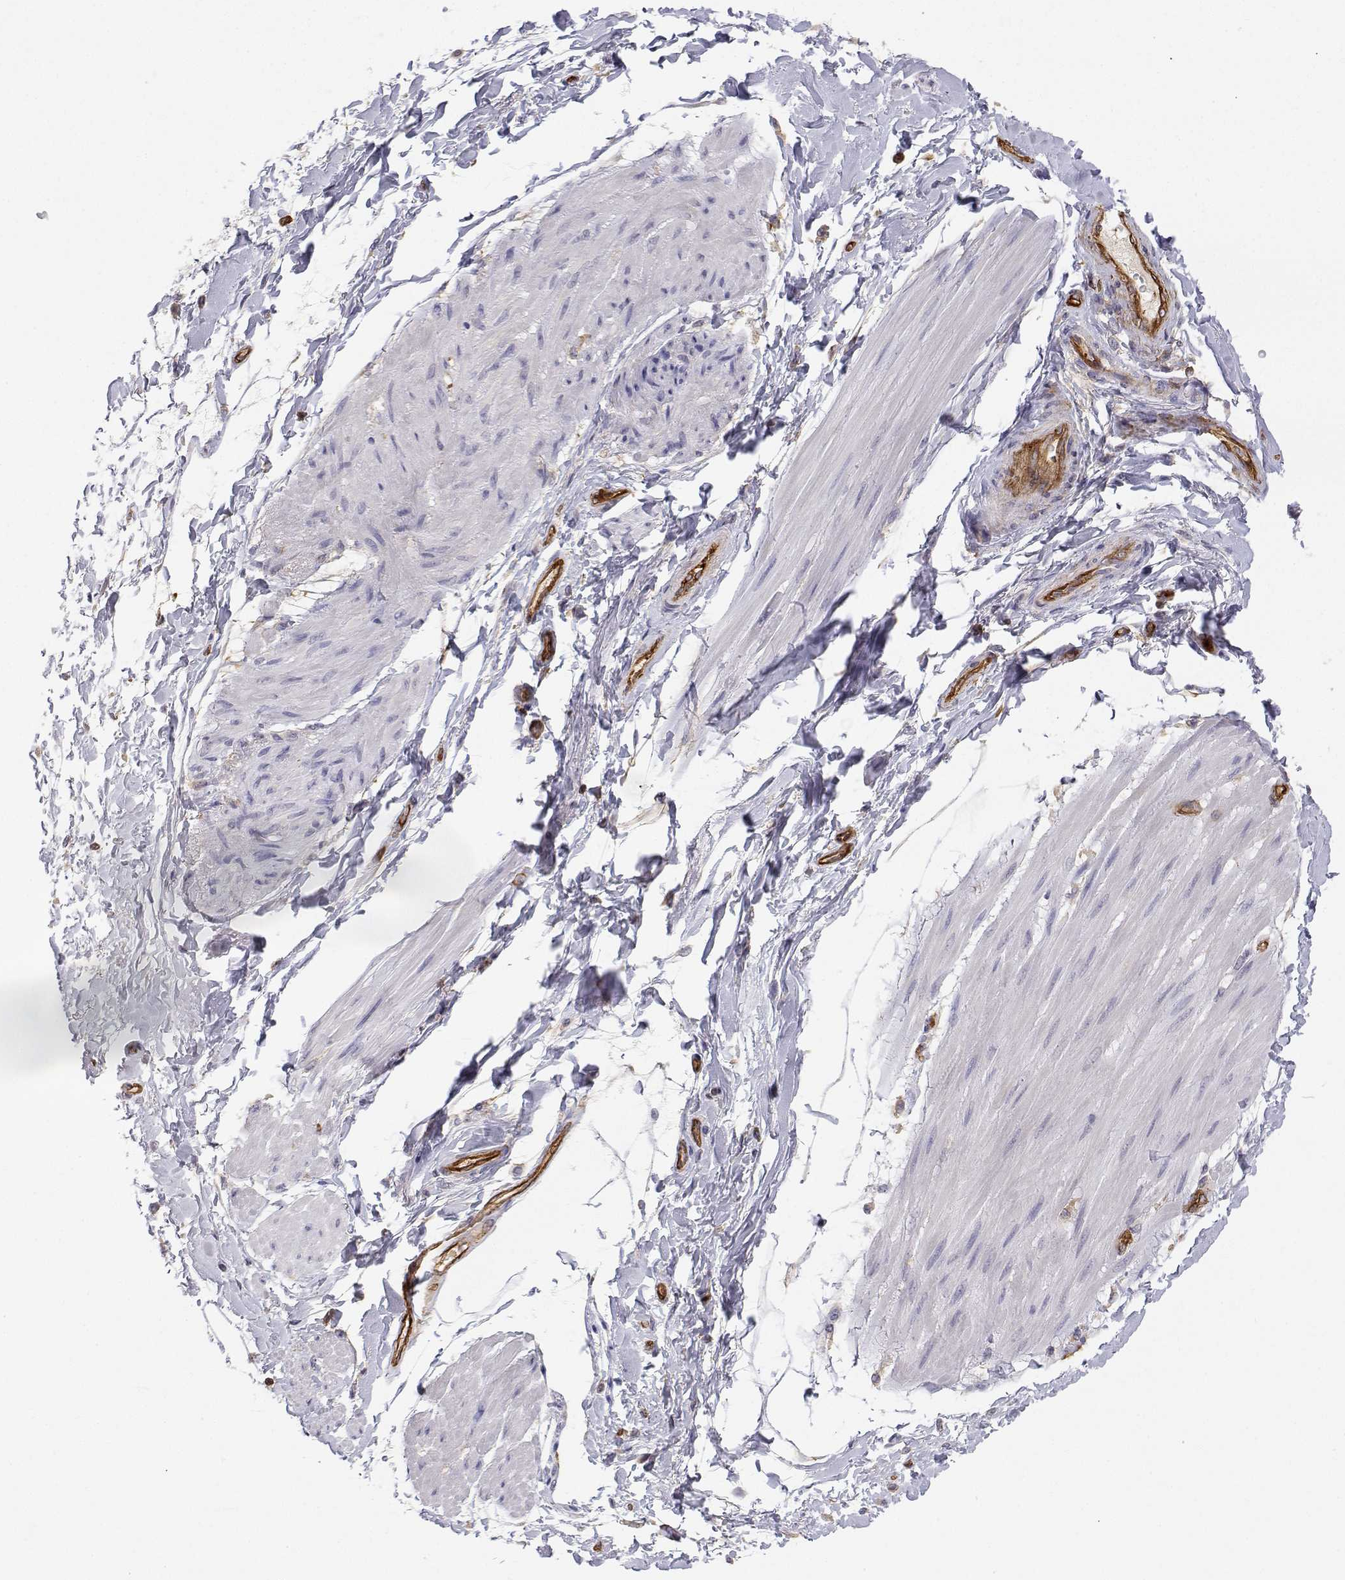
{"staining": {"intensity": "weak", "quantity": "<25%", "location": "cytoplasmic/membranous"}, "tissue": "adipose tissue", "cell_type": "Adipocytes", "image_type": "normal", "snomed": [{"axis": "morphology", "description": "Normal tissue, NOS"}, {"axis": "topography", "description": "Urinary bladder"}, {"axis": "topography", "description": "Peripheral nerve tissue"}], "caption": "Adipose tissue stained for a protein using IHC displays no positivity adipocytes.", "gene": "MYH9", "patient": {"sex": "female", "age": 60}}